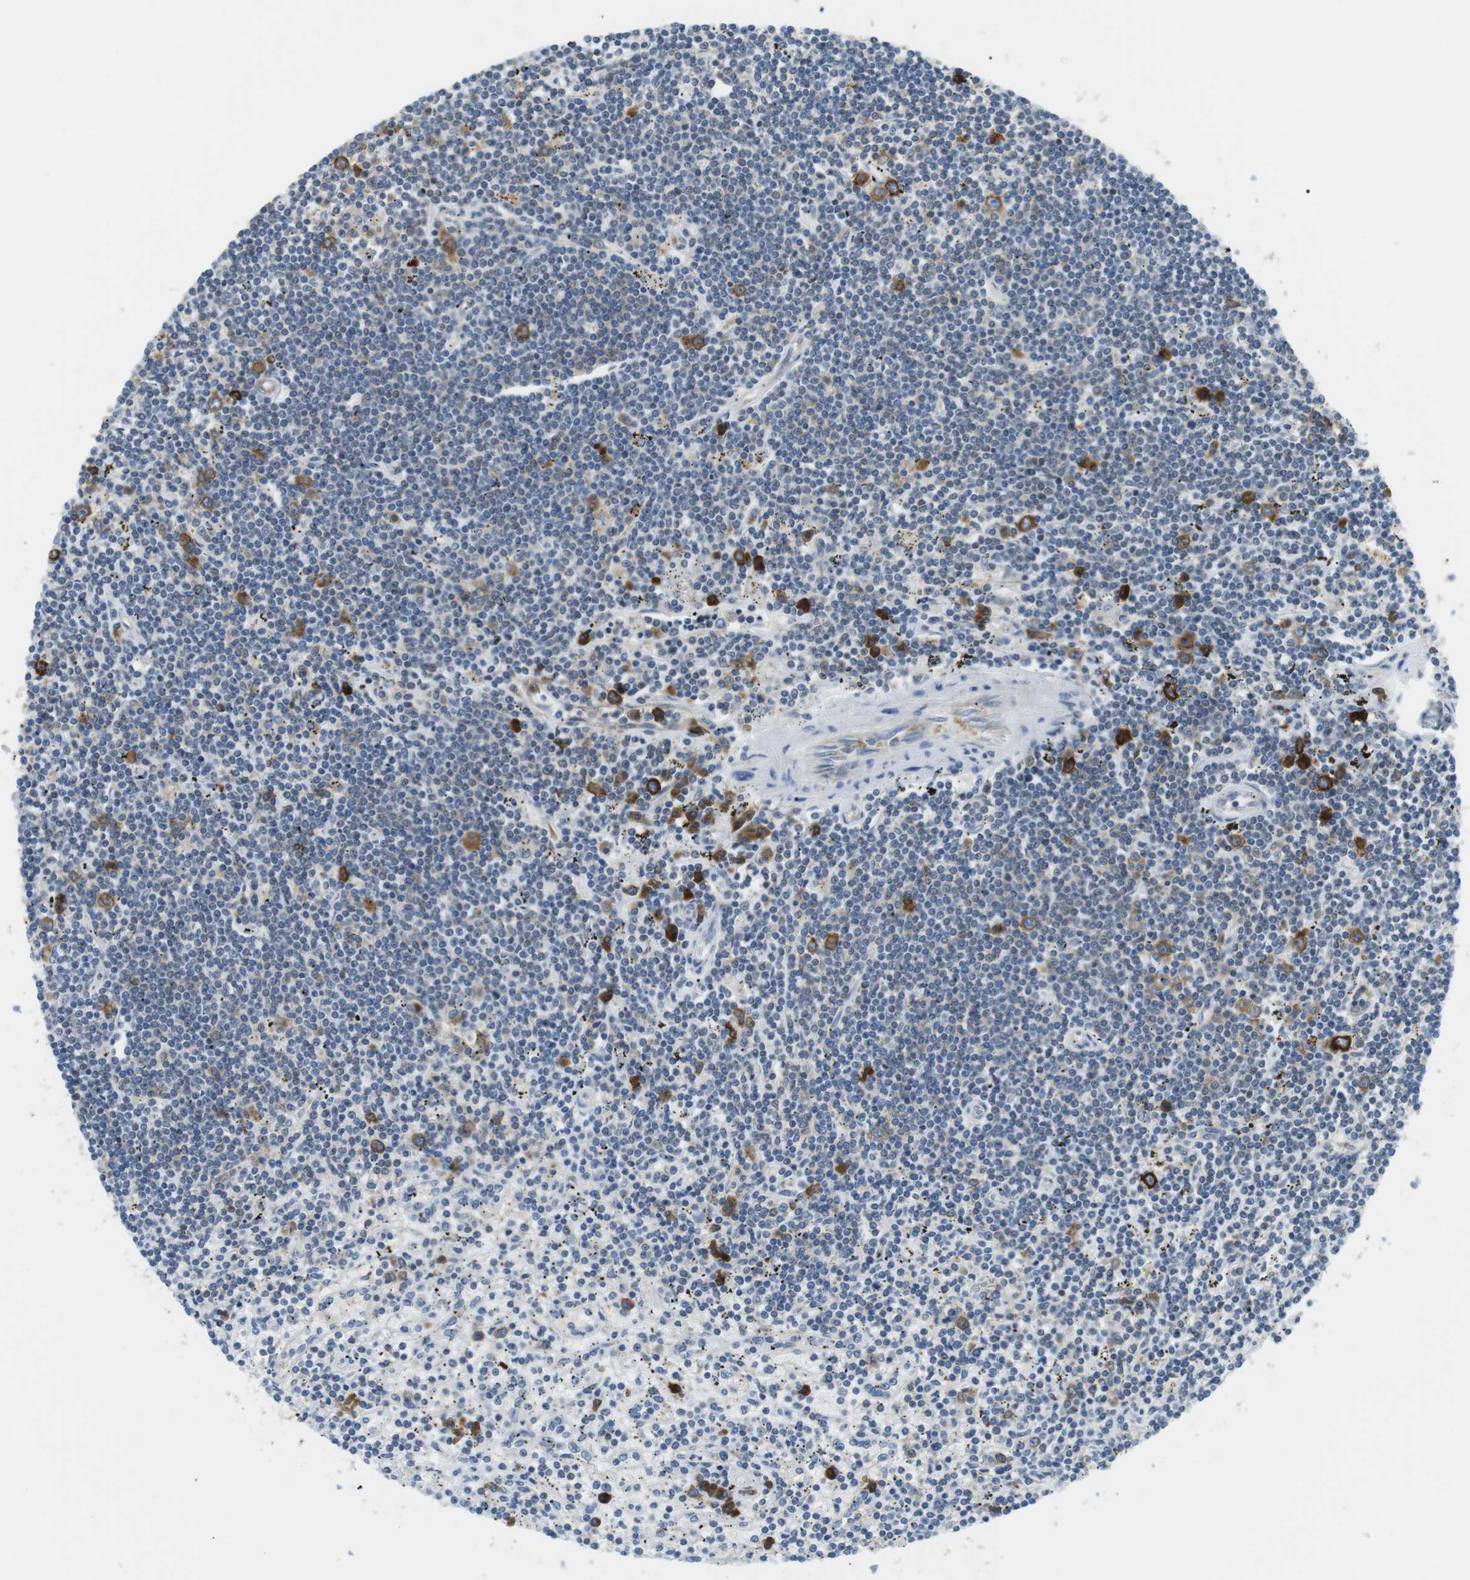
{"staining": {"intensity": "weak", "quantity": "<25%", "location": "cytoplasmic/membranous"}, "tissue": "lymphoma", "cell_type": "Tumor cells", "image_type": "cancer", "snomed": [{"axis": "morphology", "description": "Malignant lymphoma, non-Hodgkin's type, Low grade"}, {"axis": "topography", "description": "Spleen"}], "caption": "This micrograph is of lymphoma stained with immunohistochemistry to label a protein in brown with the nuclei are counter-stained blue. There is no positivity in tumor cells. (Immunohistochemistry (ihc), brightfield microscopy, high magnification).", "gene": "TMEM200A", "patient": {"sex": "male", "age": 76}}